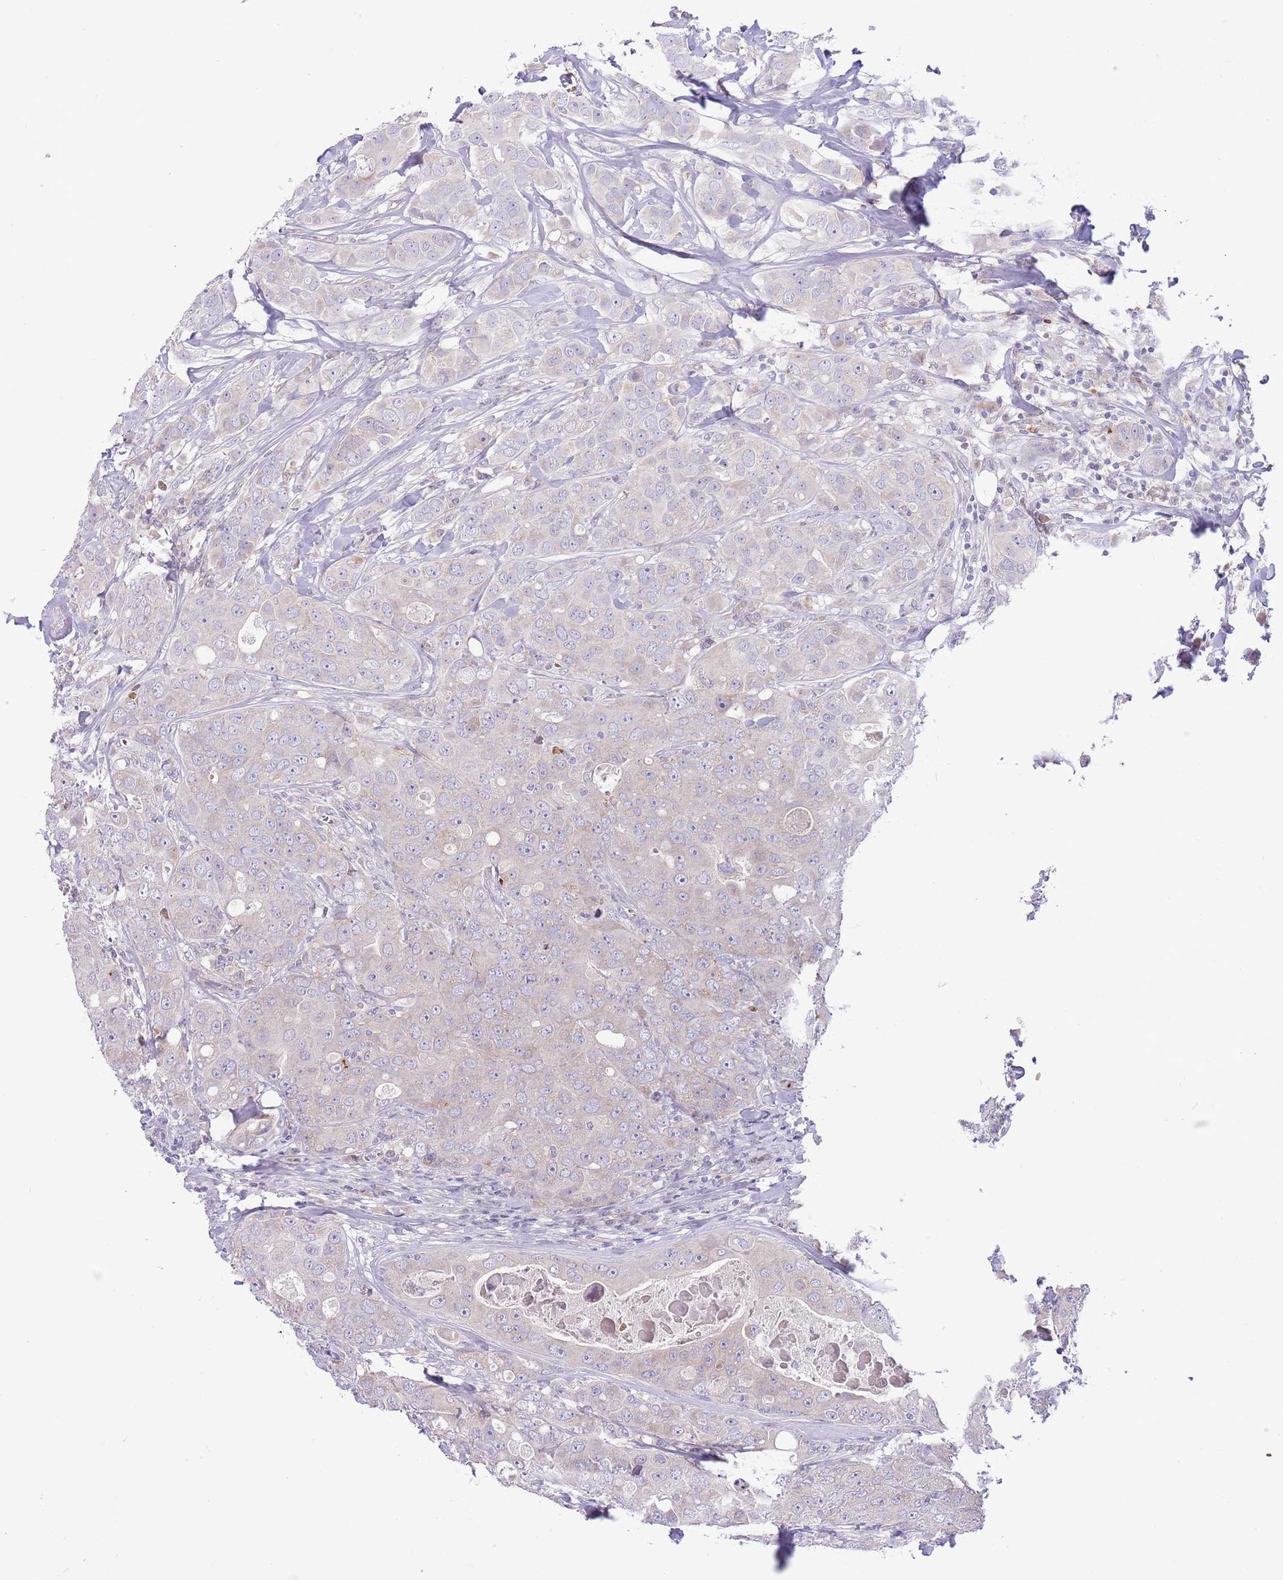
{"staining": {"intensity": "negative", "quantity": "none", "location": "none"}, "tissue": "breast cancer", "cell_type": "Tumor cells", "image_type": "cancer", "snomed": [{"axis": "morphology", "description": "Duct carcinoma"}, {"axis": "topography", "description": "Breast"}], "caption": "DAB (3,3'-diaminobenzidine) immunohistochemical staining of breast infiltrating ductal carcinoma displays no significant positivity in tumor cells.", "gene": "DDHD1", "patient": {"sex": "female", "age": 43}}